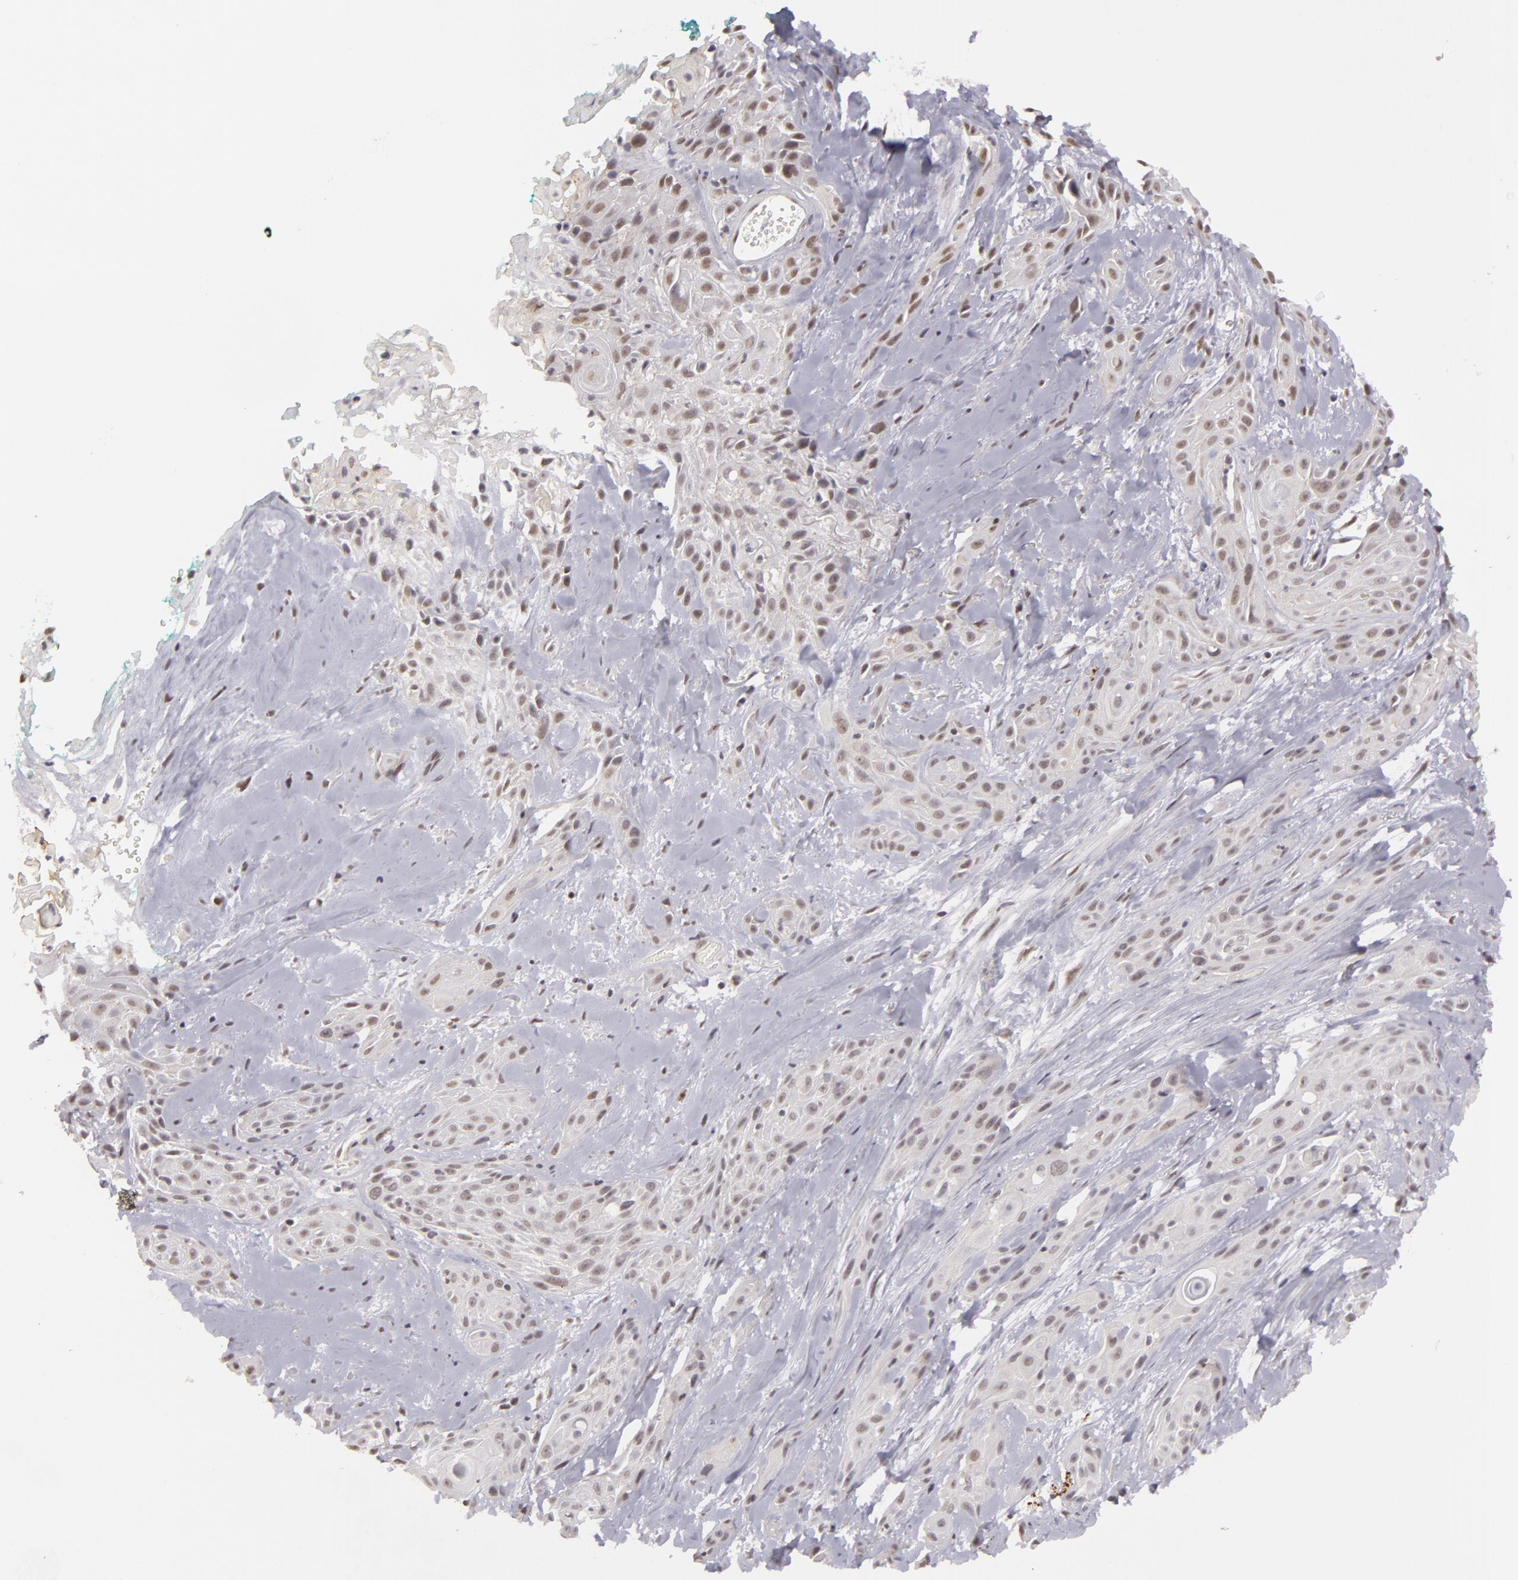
{"staining": {"intensity": "negative", "quantity": "none", "location": "none"}, "tissue": "skin cancer", "cell_type": "Tumor cells", "image_type": "cancer", "snomed": [{"axis": "morphology", "description": "Squamous cell carcinoma, NOS"}, {"axis": "topography", "description": "Skin"}, {"axis": "topography", "description": "Anal"}], "caption": "Tumor cells are negative for protein expression in human squamous cell carcinoma (skin).", "gene": "RRP7A", "patient": {"sex": "male", "age": 64}}